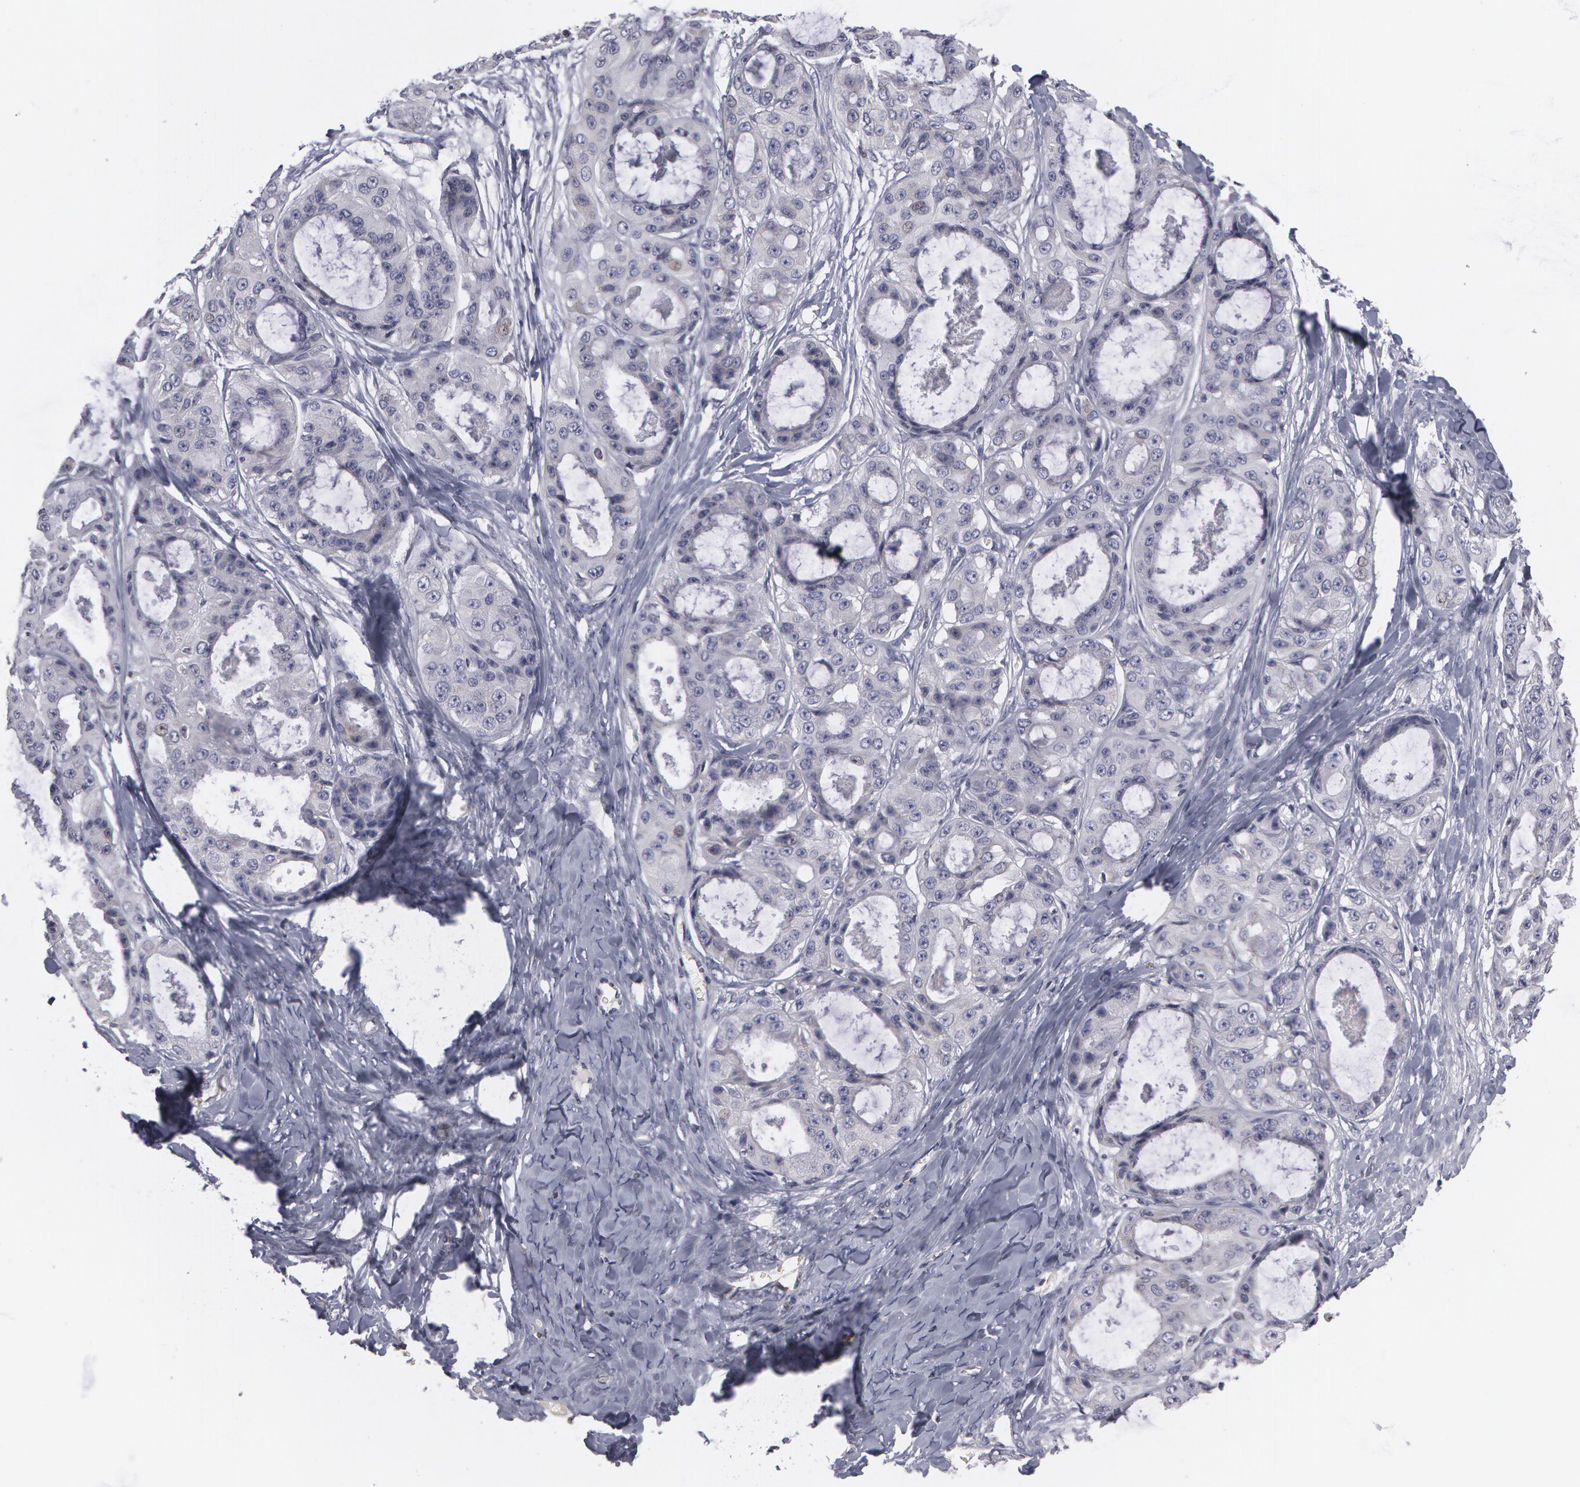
{"staining": {"intensity": "weak", "quantity": "<25%", "location": "cytoplasmic/membranous,nuclear"}, "tissue": "ovarian cancer", "cell_type": "Tumor cells", "image_type": "cancer", "snomed": [{"axis": "morphology", "description": "Carcinoma, endometroid"}, {"axis": "topography", "description": "Ovary"}], "caption": "Immunohistochemistry (IHC) histopathology image of endometroid carcinoma (ovarian) stained for a protein (brown), which demonstrates no positivity in tumor cells.", "gene": "CAT", "patient": {"sex": "female", "age": 61}}